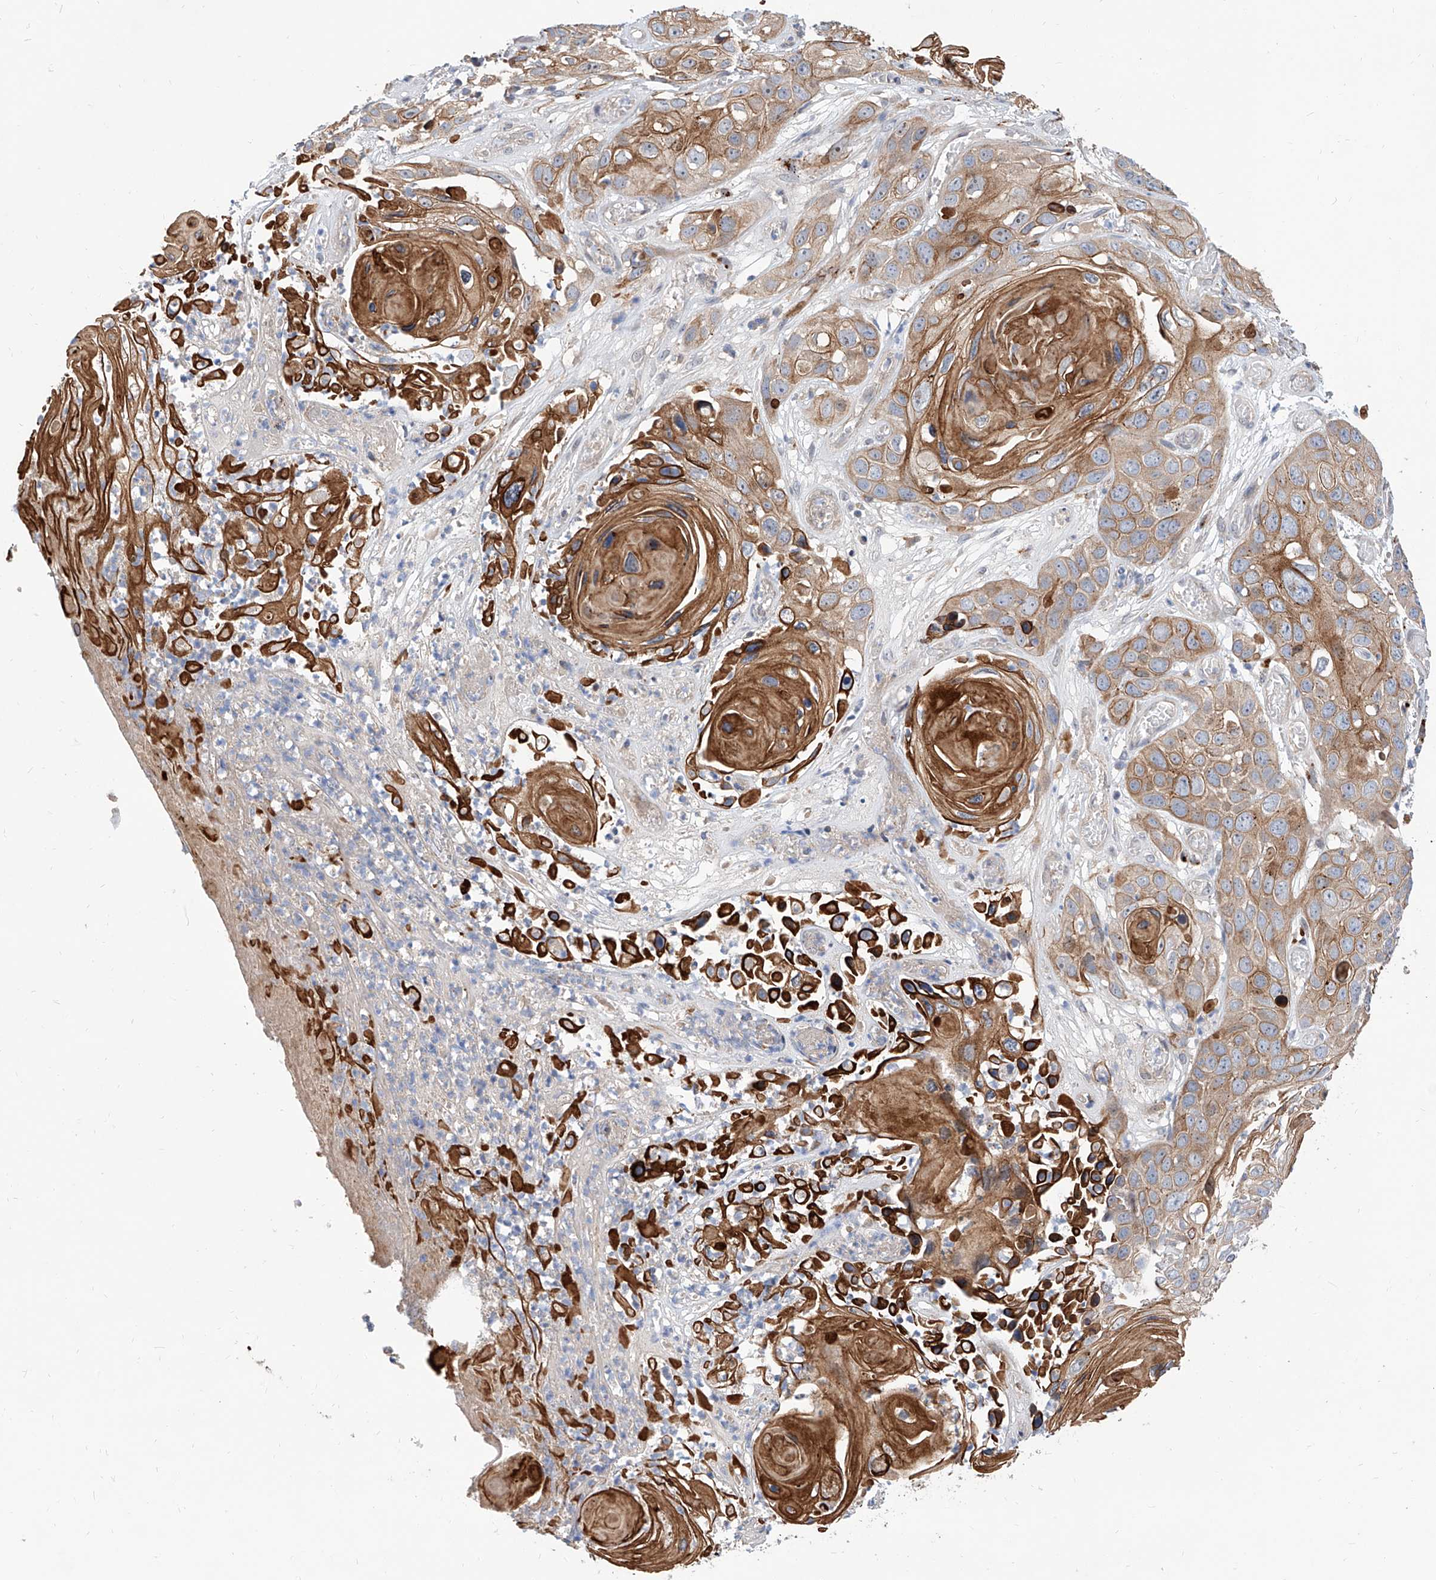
{"staining": {"intensity": "moderate", "quantity": ">75%", "location": "cytoplasmic/membranous"}, "tissue": "skin cancer", "cell_type": "Tumor cells", "image_type": "cancer", "snomed": [{"axis": "morphology", "description": "Squamous cell carcinoma, NOS"}, {"axis": "topography", "description": "Skin"}], "caption": "Immunohistochemical staining of skin squamous cell carcinoma demonstrates moderate cytoplasmic/membranous protein staining in approximately >75% of tumor cells.", "gene": "MAGEE2", "patient": {"sex": "male", "age": 55}}